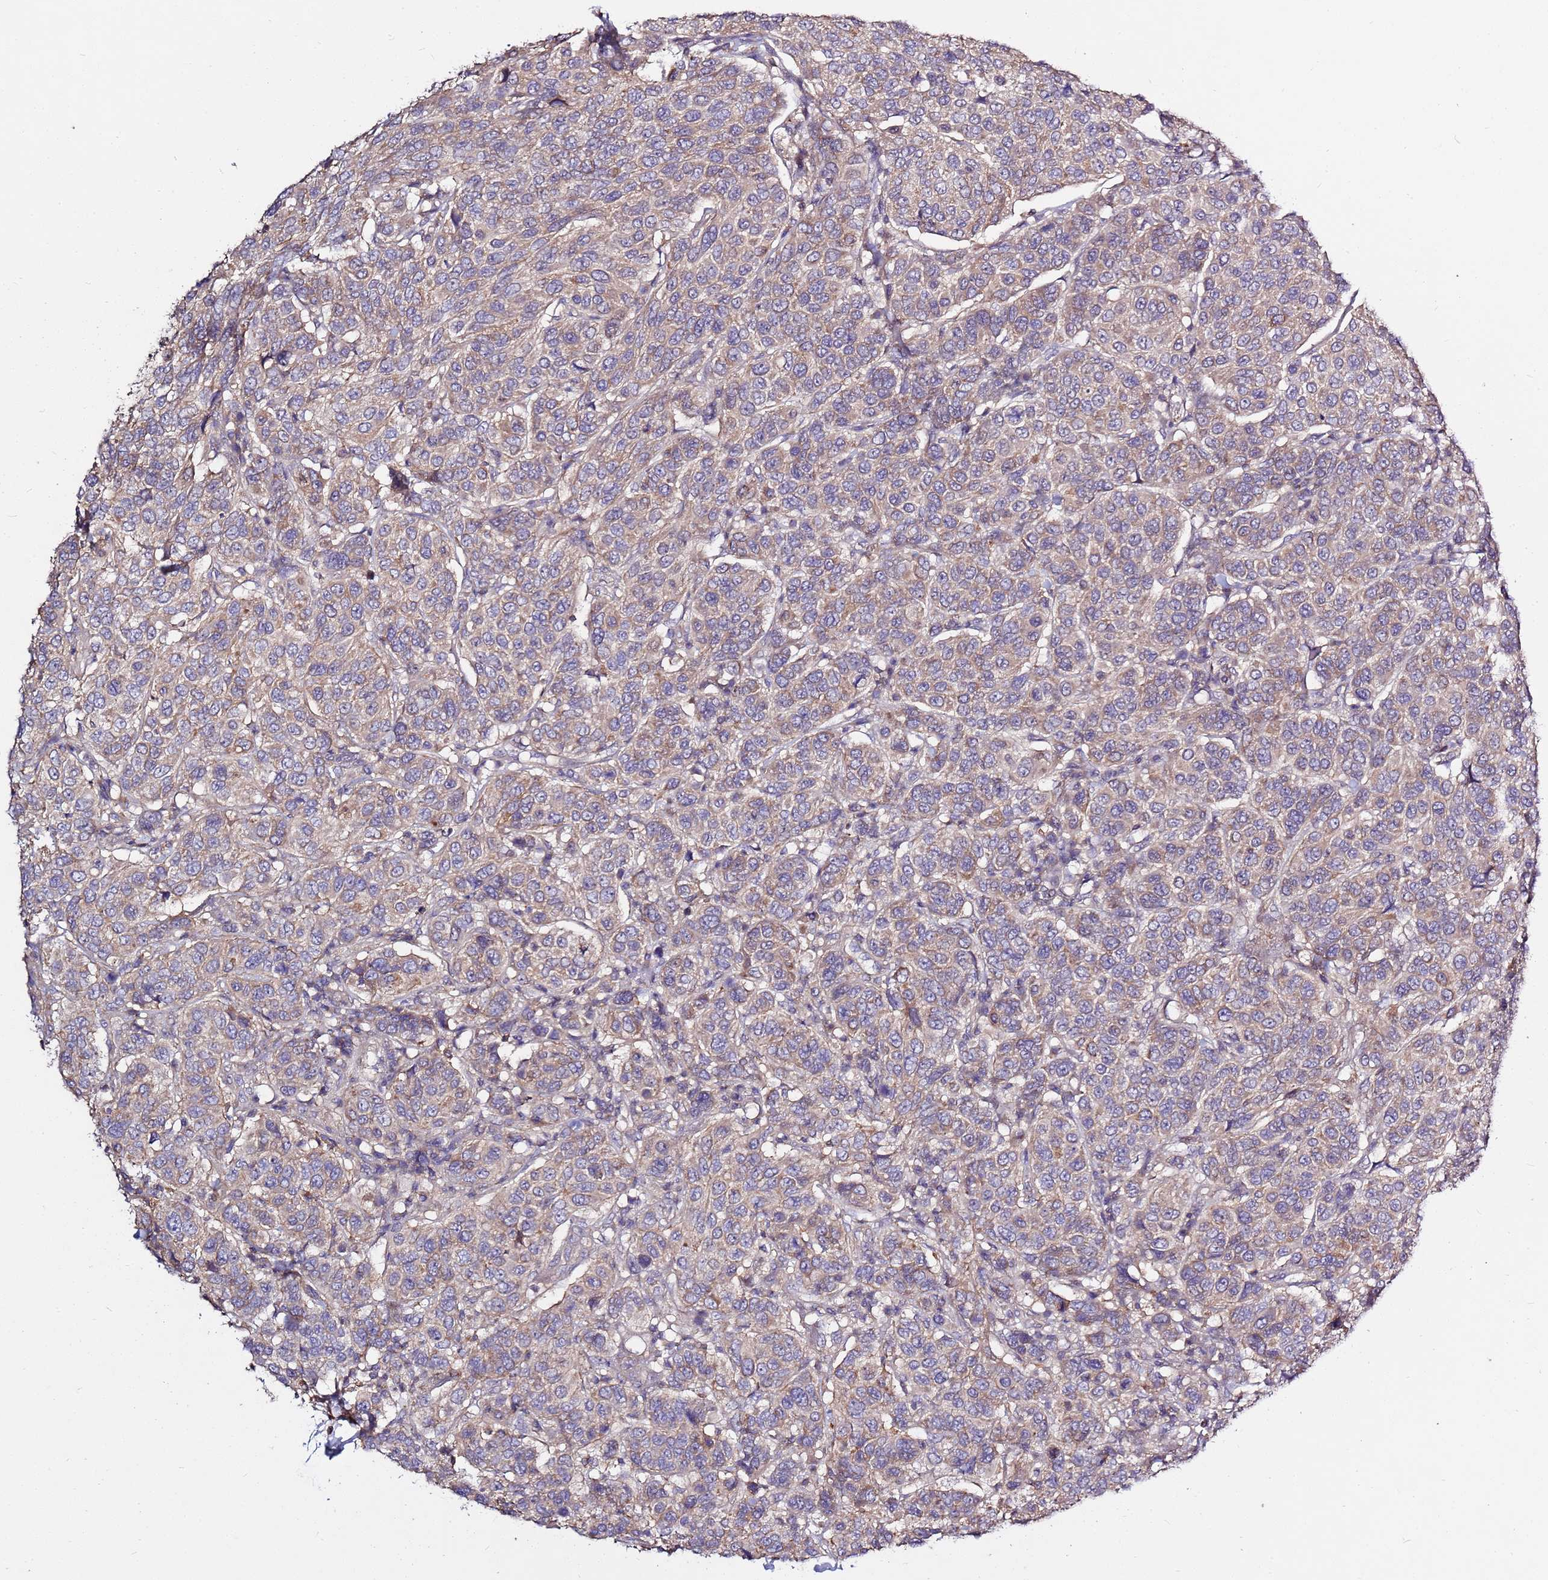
{"staining": {"intensity": "weak", "quantity": "<25%", "location": "cytoplasmic/membranous"}, "tissue": "breast cancer", "cell_type": "Tumor cells", "image_type": "cancer", "snomed": [{"axis": "morphology", "description": "Duct carcinoma"}, {"axis": "topography", "description": "Breast"}], "caption": "This is an immunohistochemistry (IHC) photomicrograph of human invasive ductal carcinoma (breast). There is no staining in tumor cells.", "gene": "EVA1B", "patient": {"sex": "female", "age": 55}}